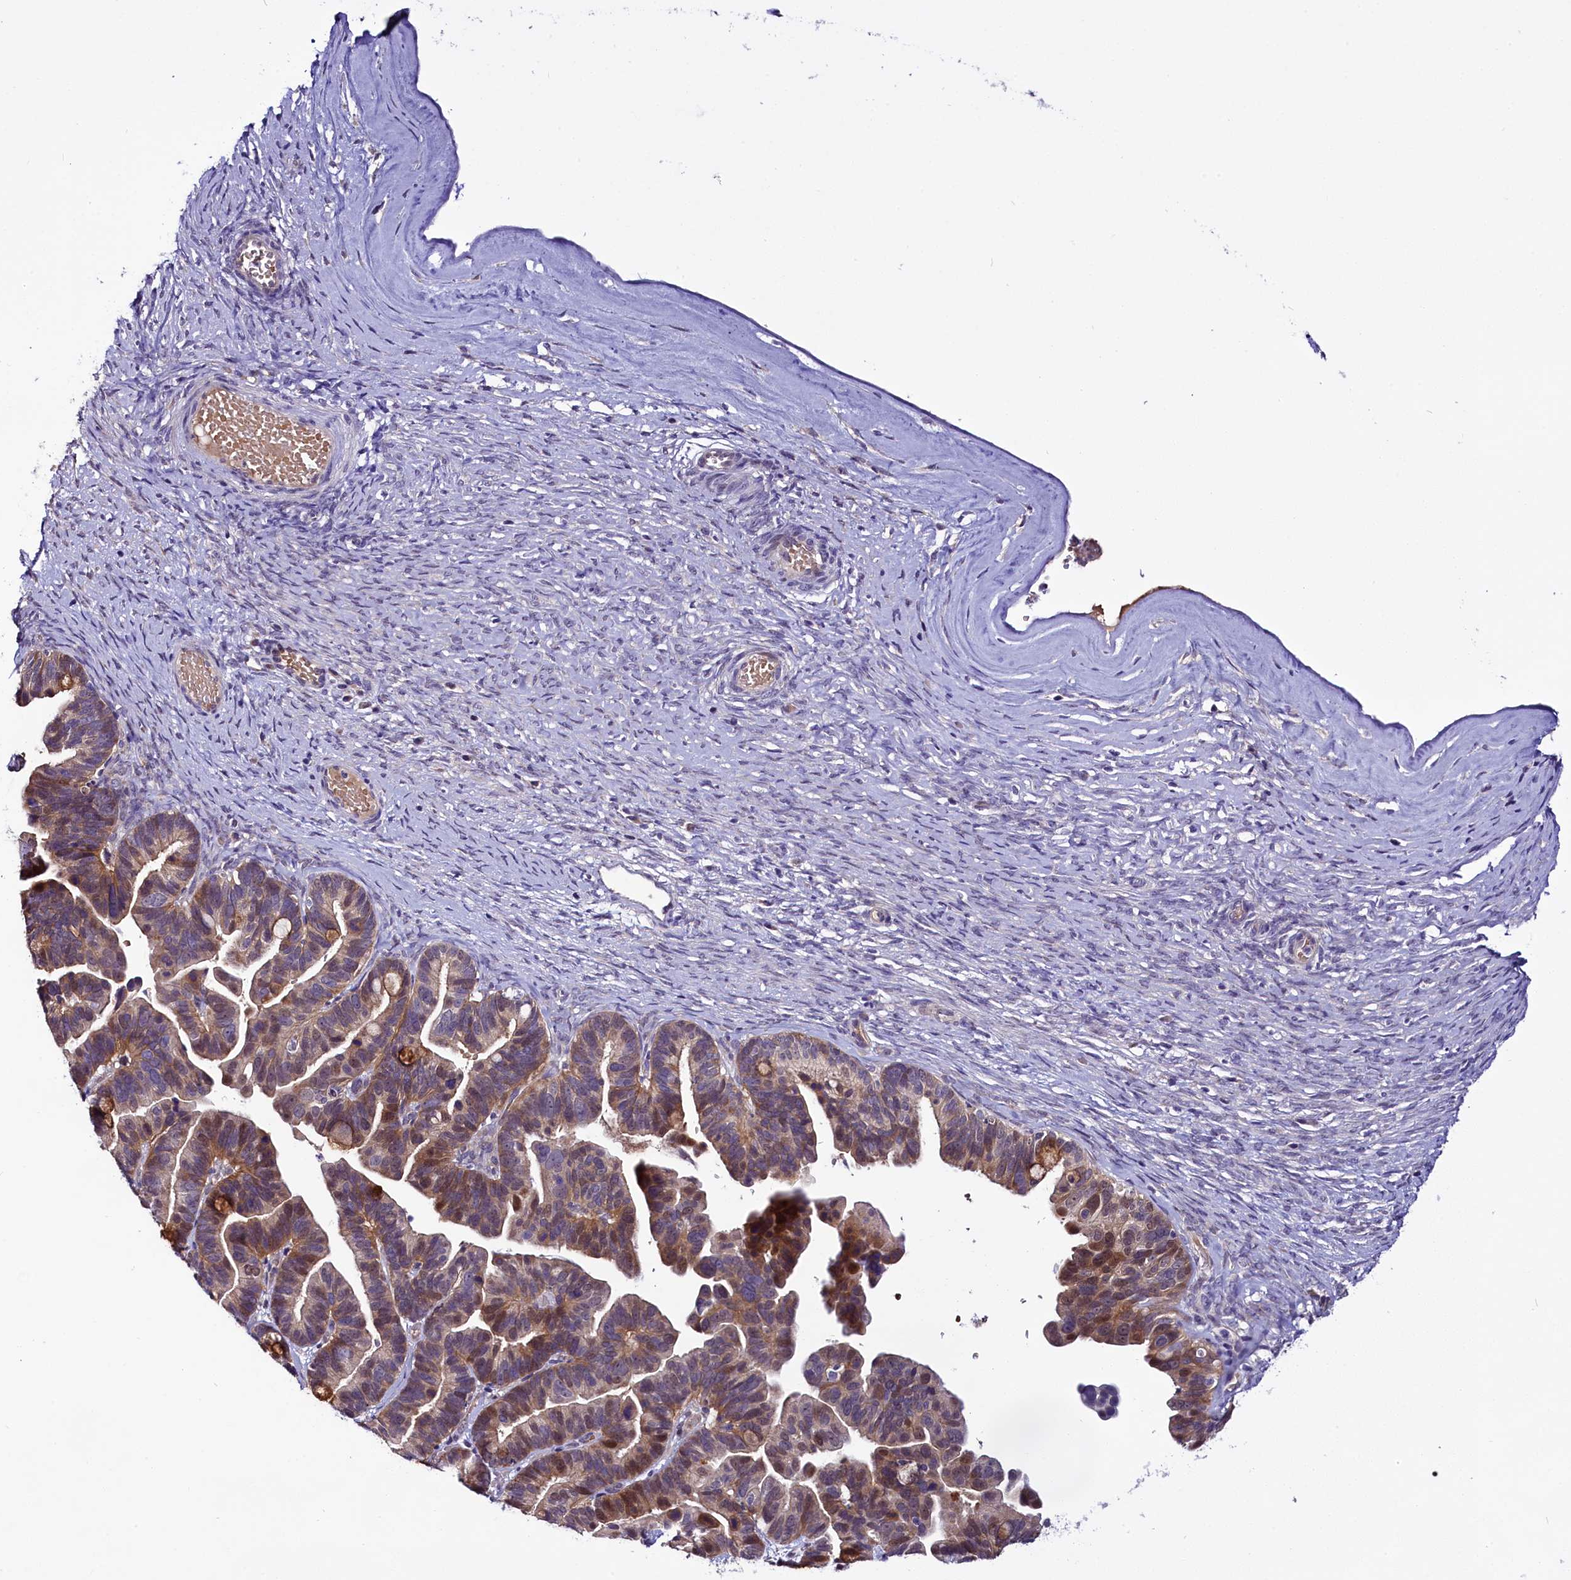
{"staining": {"intensity": "moderate", "quantity": ">75%", "location": "cytoplasmic/membranous,nuclear"}, "tissue": "ovarian cancer", "cell_type": "Tumor cells", "image_type": "cancer", "snomed": [{"axis": "morphology", "description": "Cystadenocarcinoma, serous, NOS"}, {"axis": "topography", "description": "Ovary"}], "caption": "Immunohistochemistry (DAB) staining of ovarian cancer displays moderate cytoplasmic/membranous and nuclear protein expression in about >75% of tumor cells.", "gene": "C9orf40", "patient": {"sex": "female", "age": 56}}